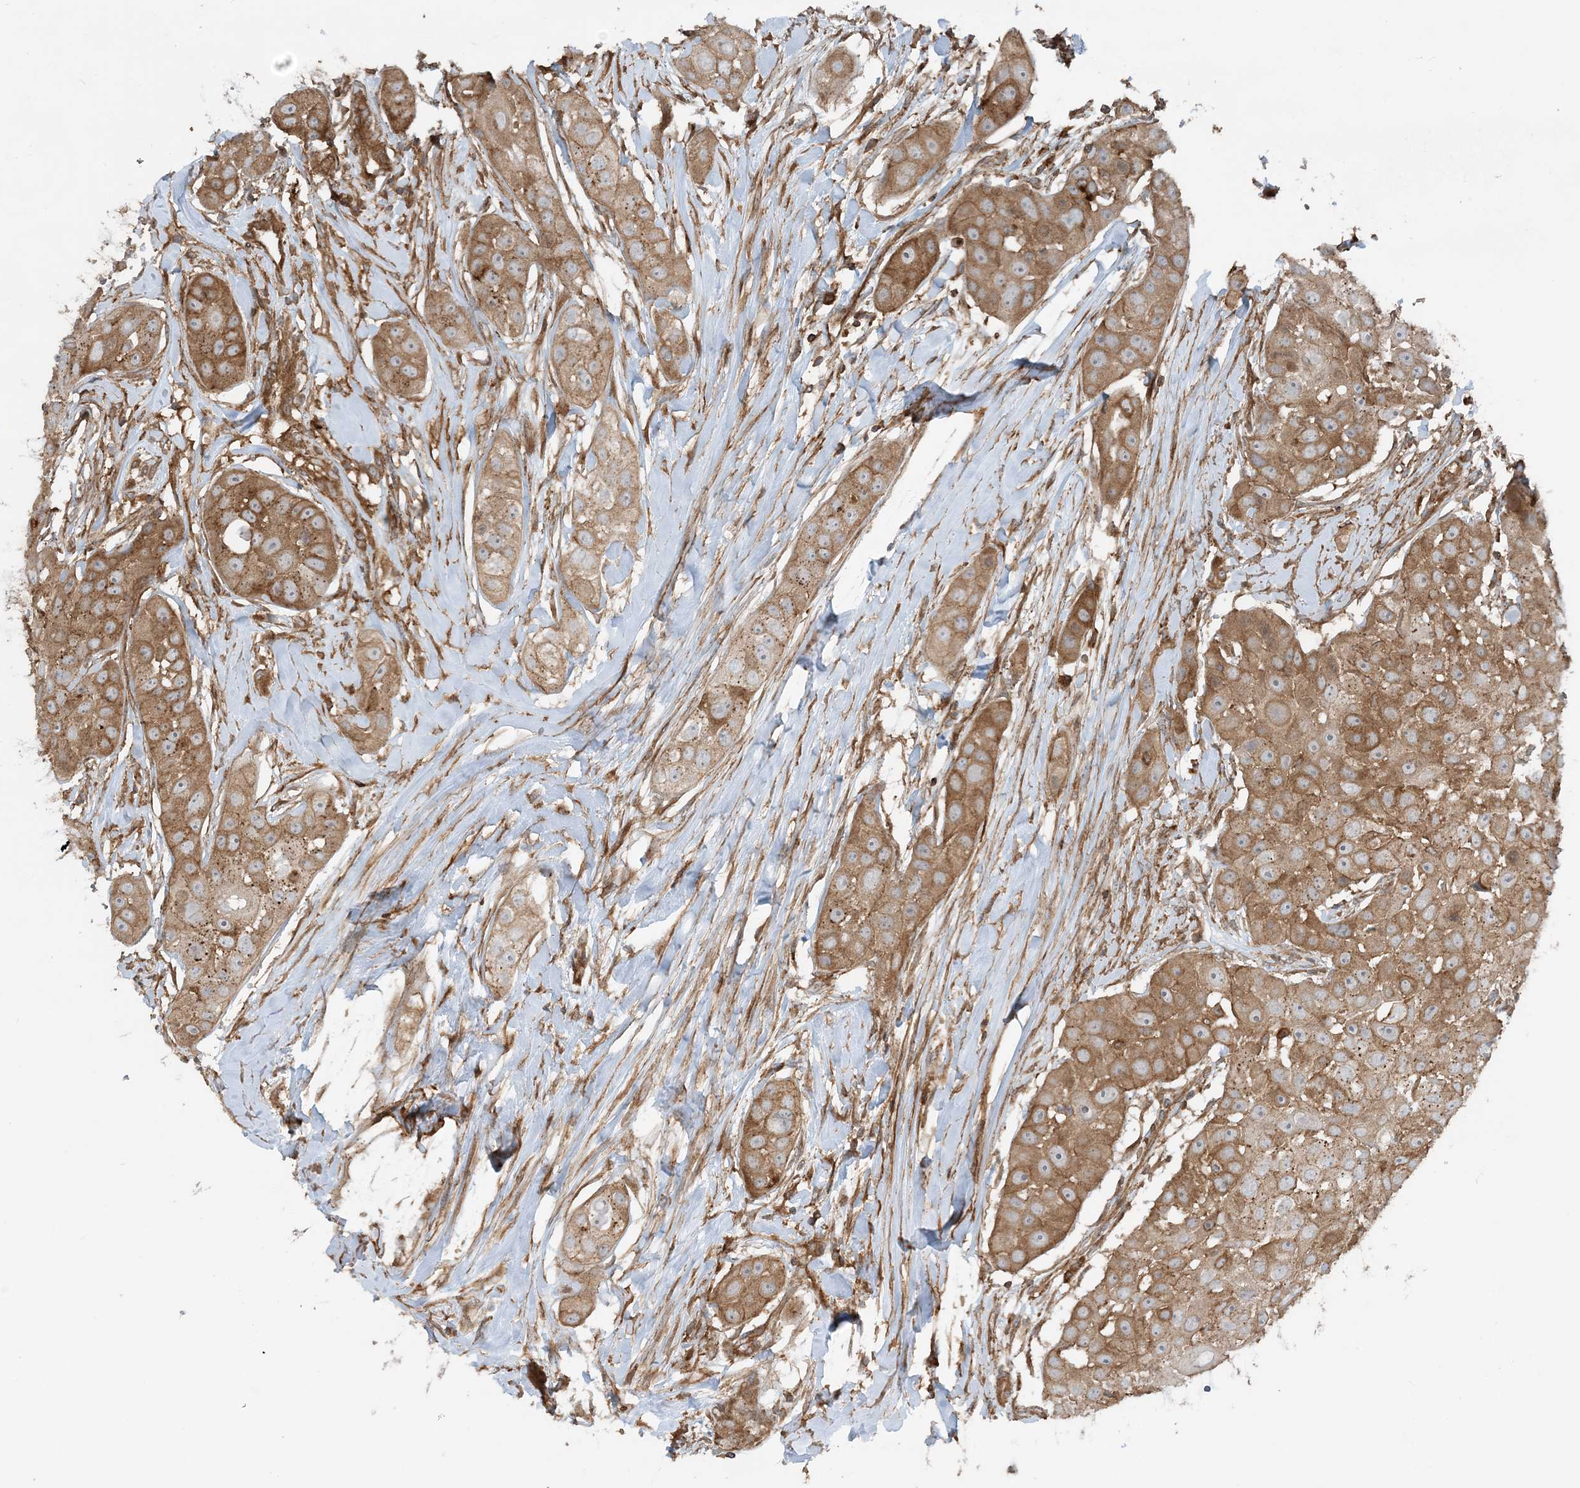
{"staining": {"intensity": "moderate", "quantity": ">75%", "location": "cytoplasmic/membranous"}, "tissue": "head and neck cancer", "cell_type": "Tumor cells", "image_type": "cancer", "snomed": [{"axis": "morphology", "description": "Normal tissue, NOS"}, {"axis": "morphology", "description": "Squamous cell carcinoma, NOS"}, {"axis": "topography", "description": "Skeletal muscle"}, {"axis": "topography", "description": "Head-Neck"}], "caption": "Head and neck squamous cell carcinoma stained with a brown dye exhibits moderate cytoplasmic/membranous positive staining in about >75% of tumor cells.", "gene": "STAM2", "patient": {"sex": "male", "age": 51}}